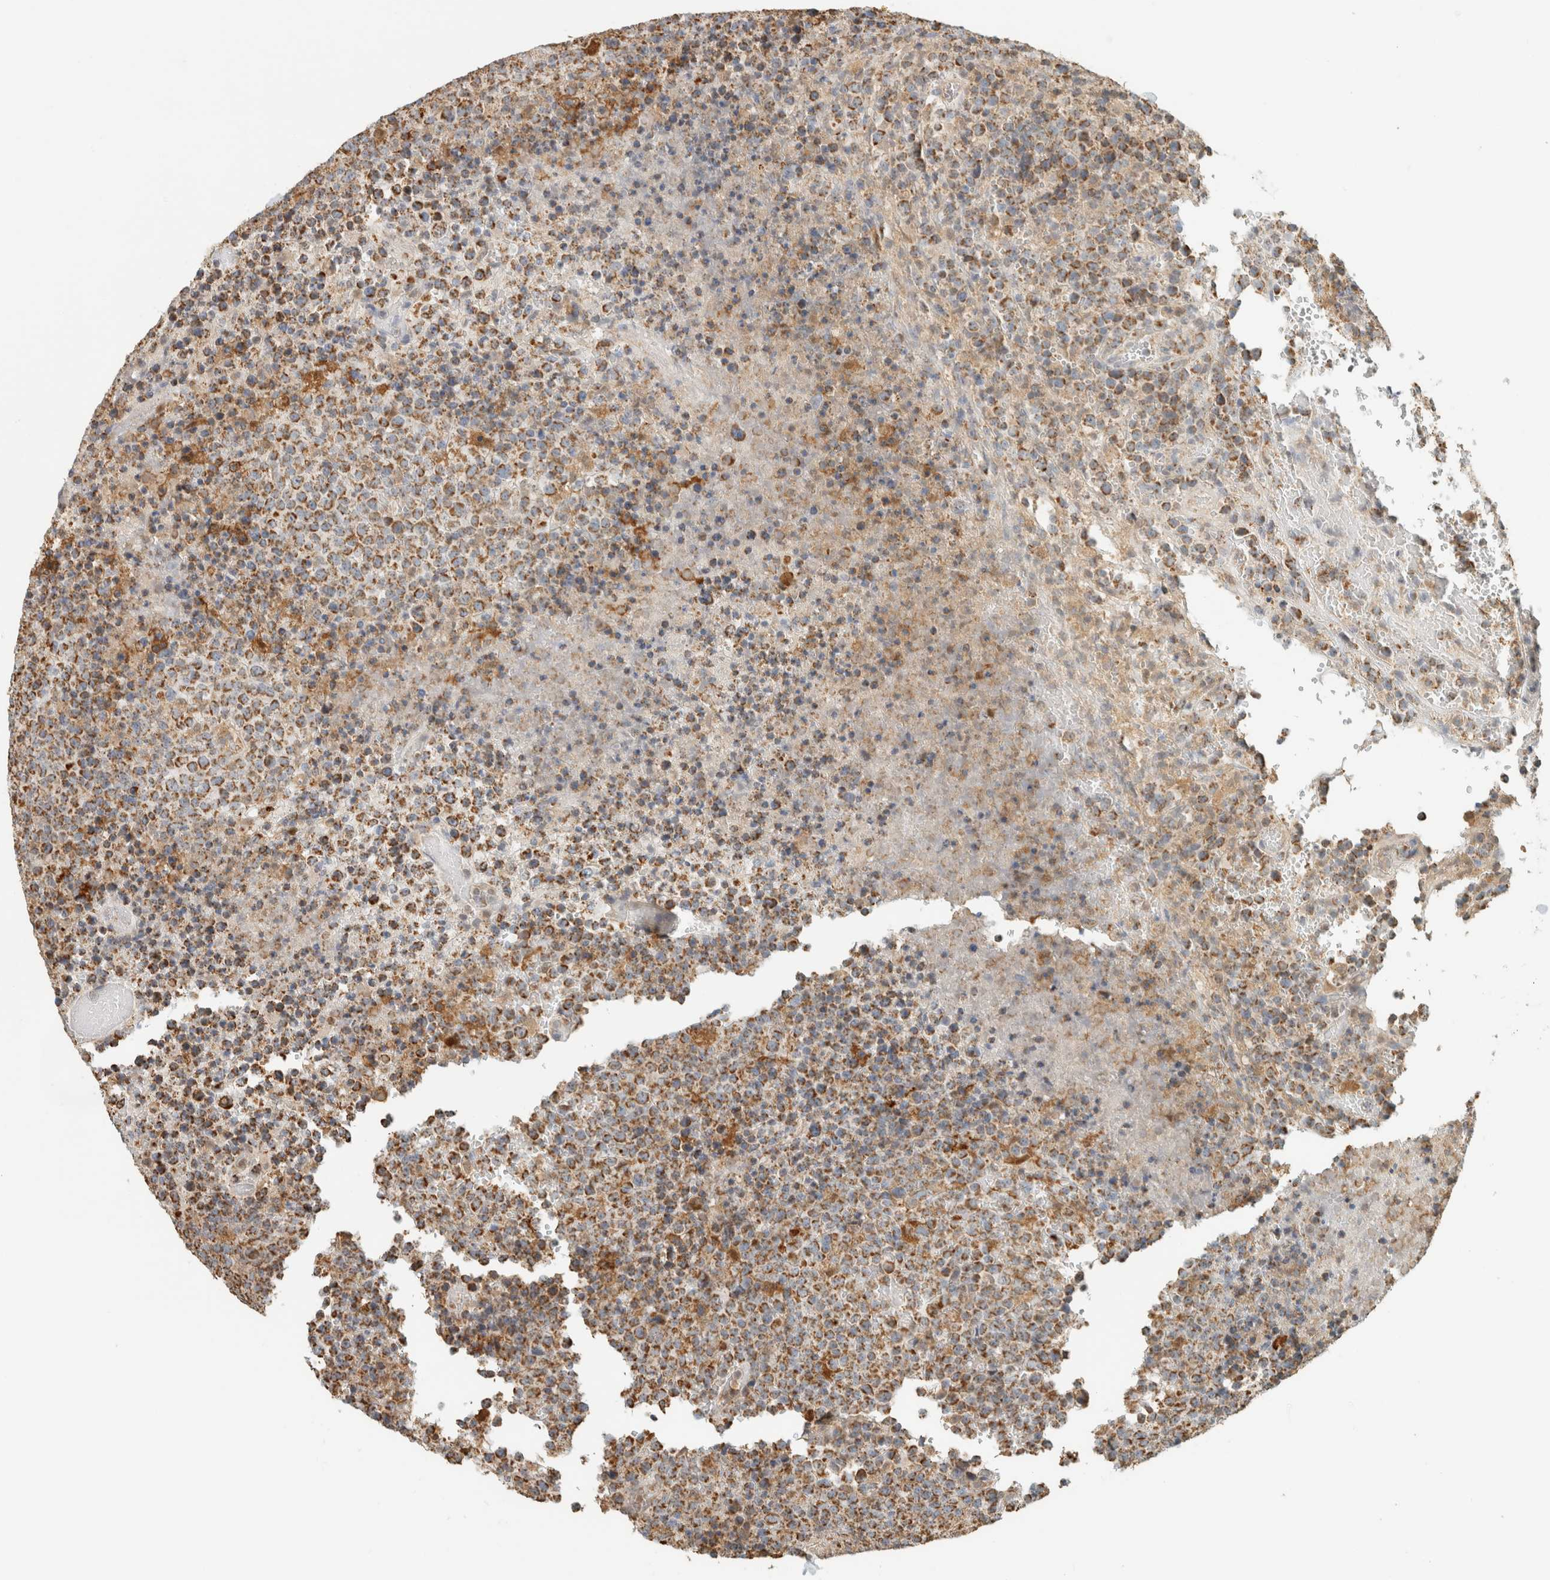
{"staining": {"intensity": "moderate", "quantity": ">75%", "location": "cytoplasmic/membranous"}, "tissue": "lymphoma", "cell_type": "Tumor cells", "image_type": "cancer", "snomed": [{"axis": "morphology", "description": "Malignant lymphoma, non-Hodgkin's type, High grade"}, {"axis": "topography", "description": "Lymph node"}], "caption": "Lymphoma stained for a protein exhibits moderate cytoplasmic/membranous positivity in tumor cells.", "gene": "CAPG", "patient": {"sex": "male", "age": 13}}